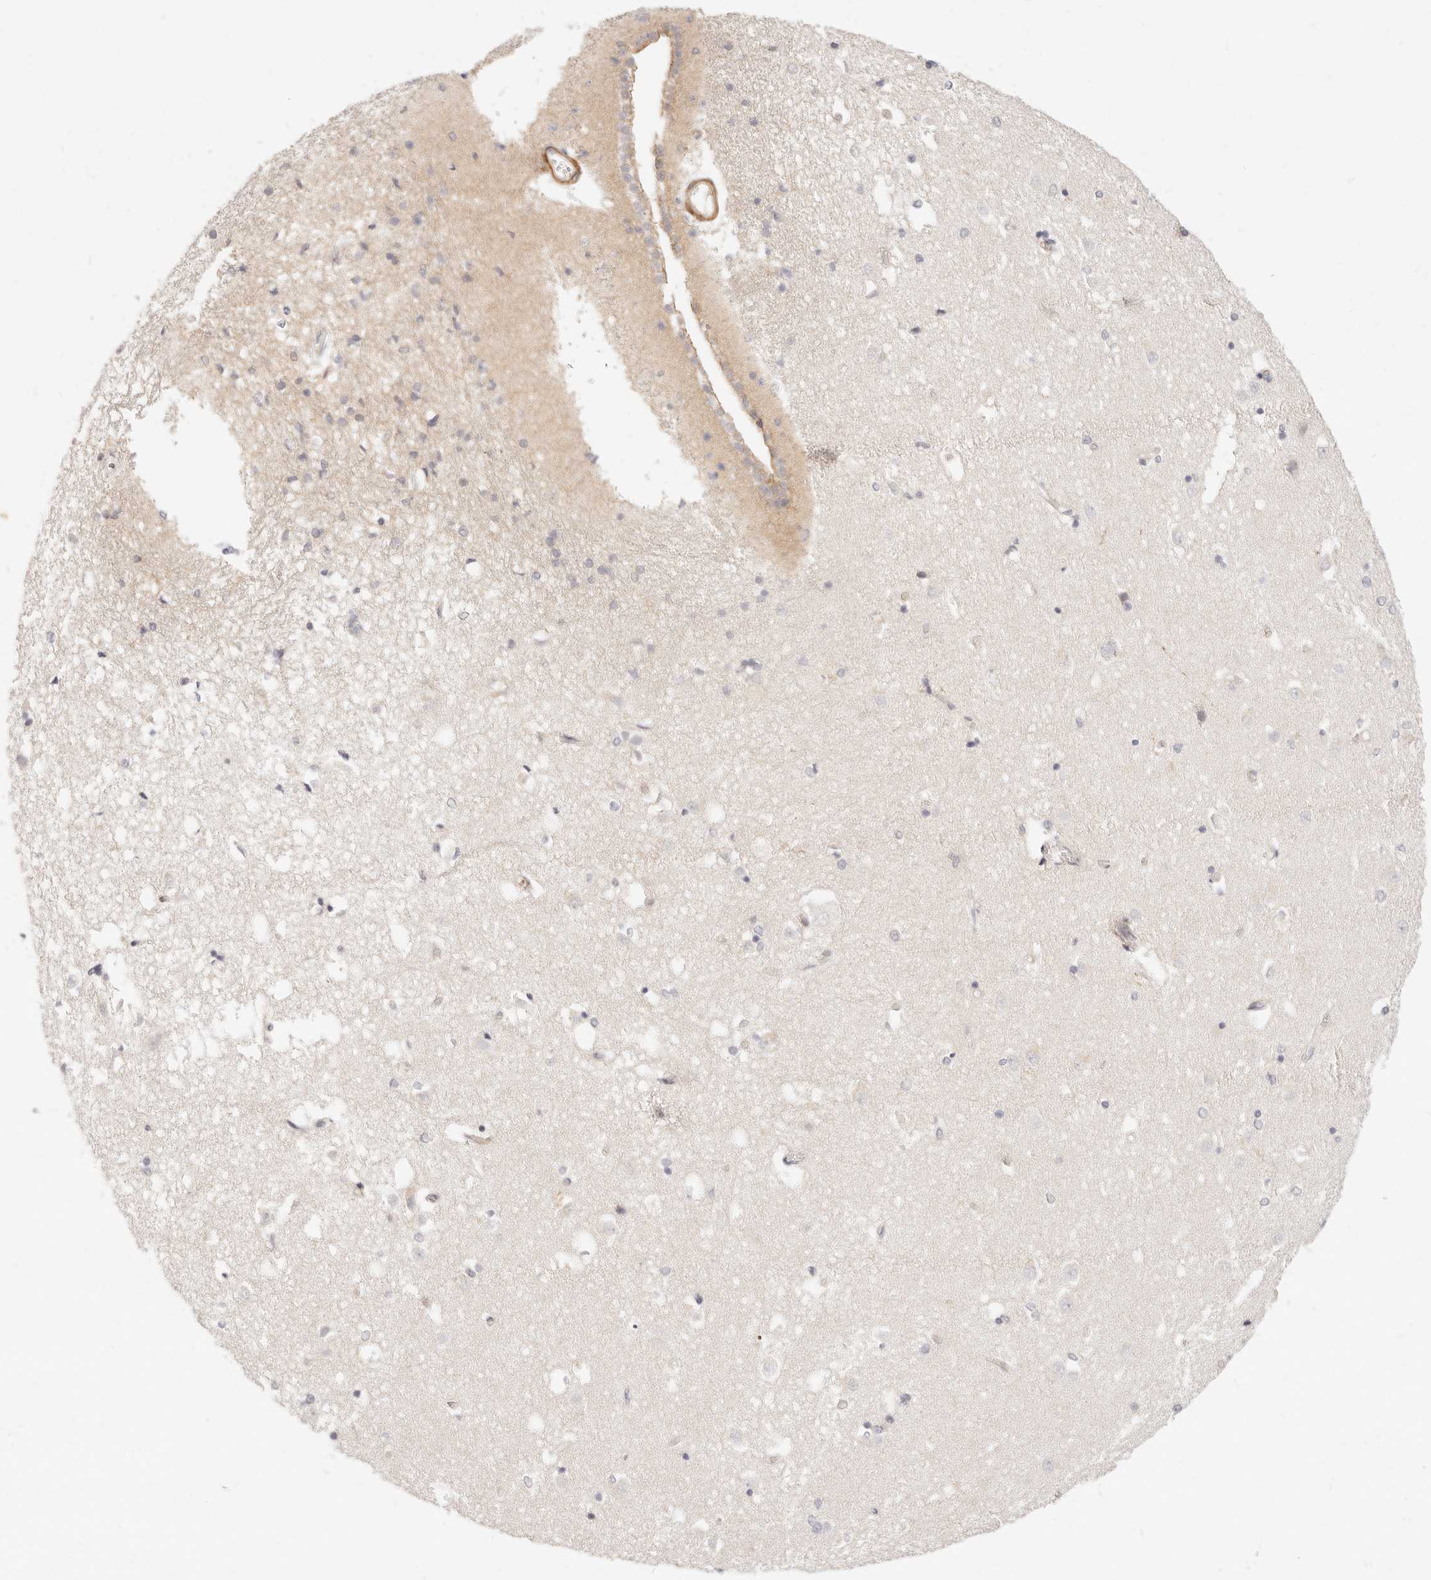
{"staining": {"intensity": "weak", "quantity": "<25%", "location": "cytoplasmic/membranous"}, "tissue": "caudate", "cell_type": "Glial cells", "image_type": "normal", "snomed": [{"axis": "morphology", "description": "Normal tissue, NOS"}, {"axis": "topography", "description": "Lateral ventricle wall"}], "caption": "This is an IHC image of benign caudate. There is no staining in glial cells.", "gene": "UBXN10", "patient": {"sex": "male", "age": 45}}